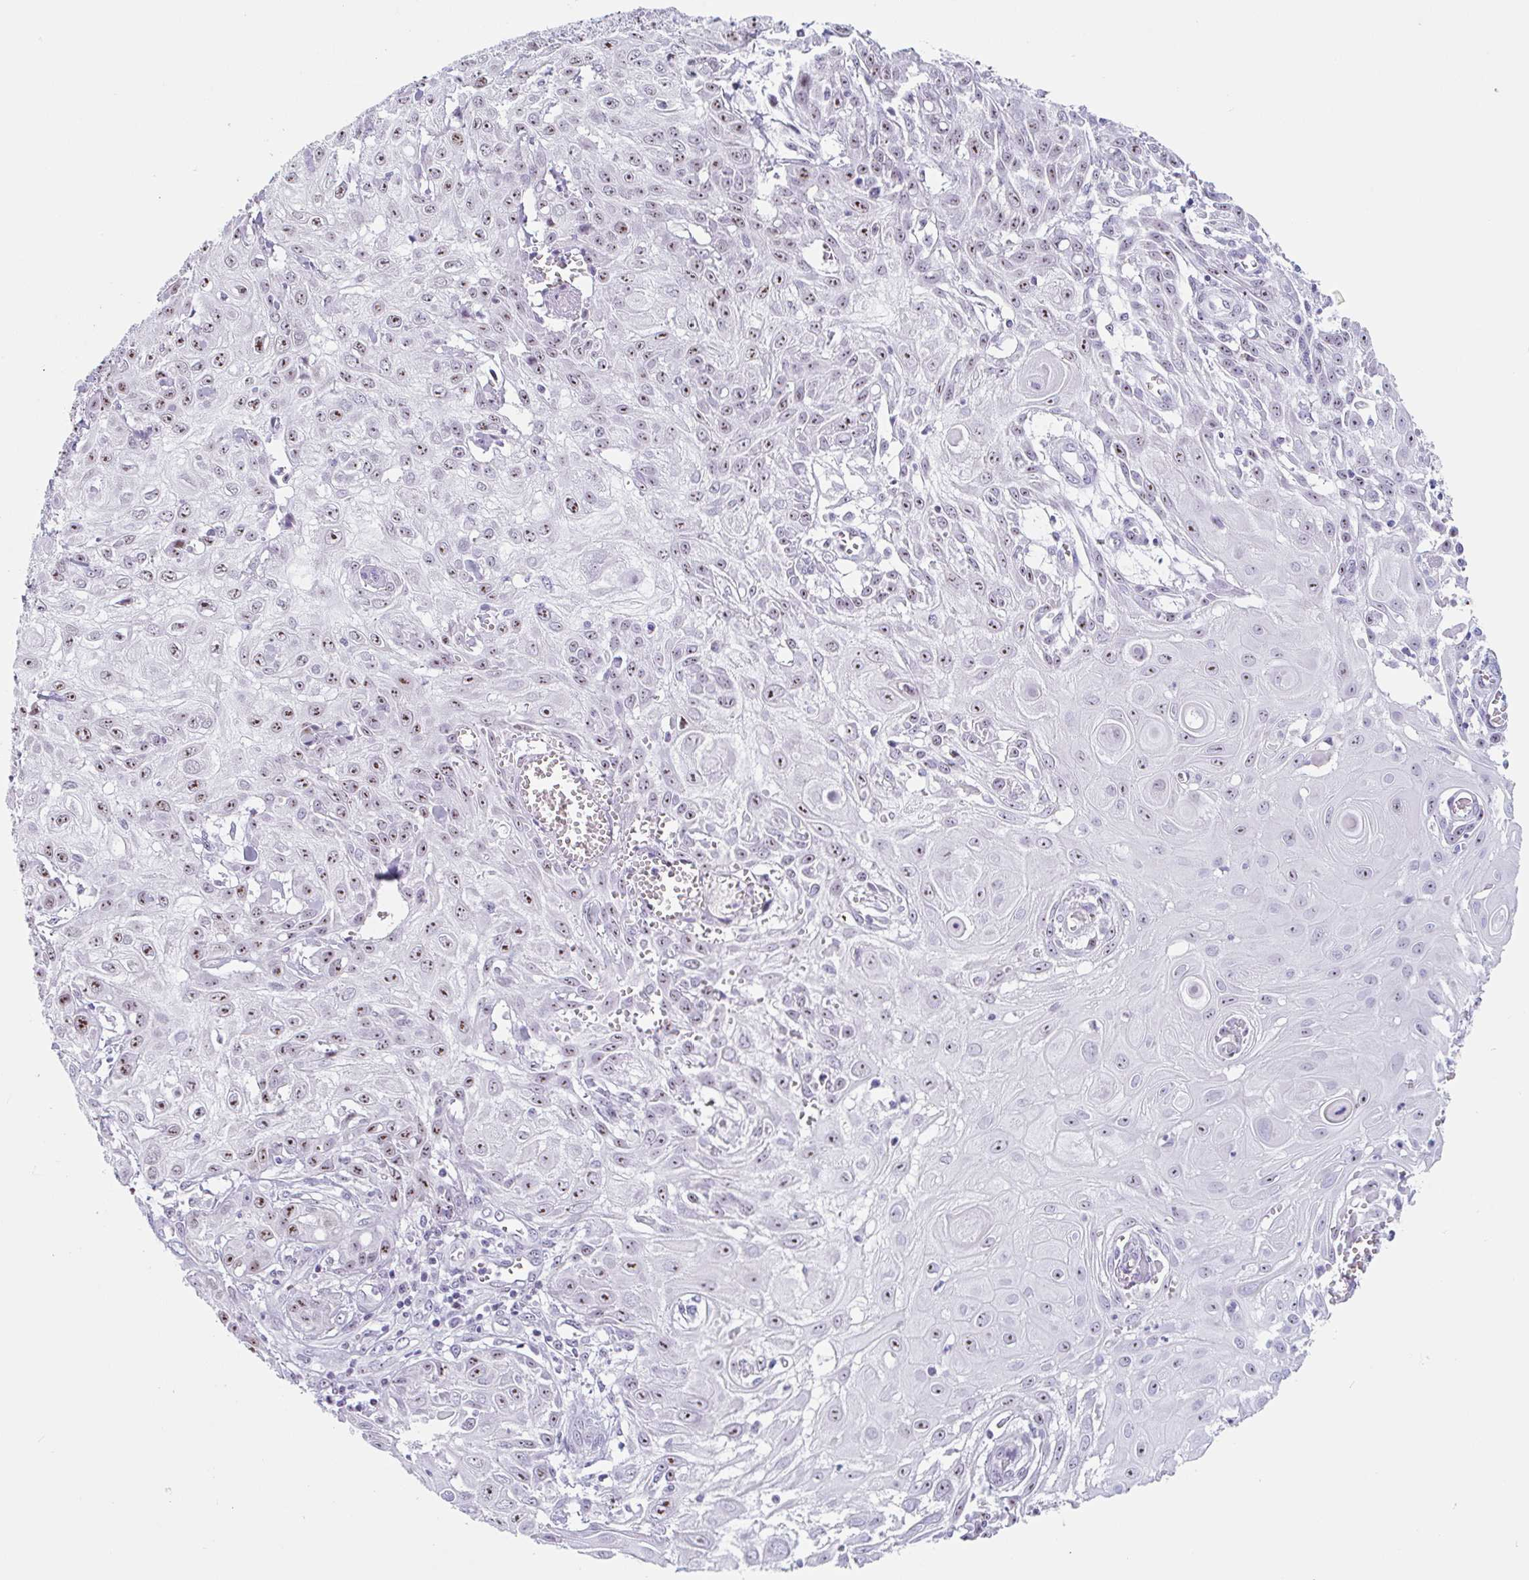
{"staining": {"intensity": "moderate", "quantity": ">75%", "location": "nuclear"}, "tissue": "skin cancer", "cell_type": "Tumor cells", "image_type": "cancer", "snomed": [{"axis": "morphology", "description": "Squamous cell carcinoma, NOS"}, {"axis": "topography", "description": "Skin"}, {"axis": "topography", "description": "Vulva"}], "caption": "A brown stain shows moderate nuclear expression of a protein in human skin squamous cell carcinoma tumor cells. Nuclei are stained in blue.", "gene": "LENG9", "patient": {"sex": "female", "age": 71}}